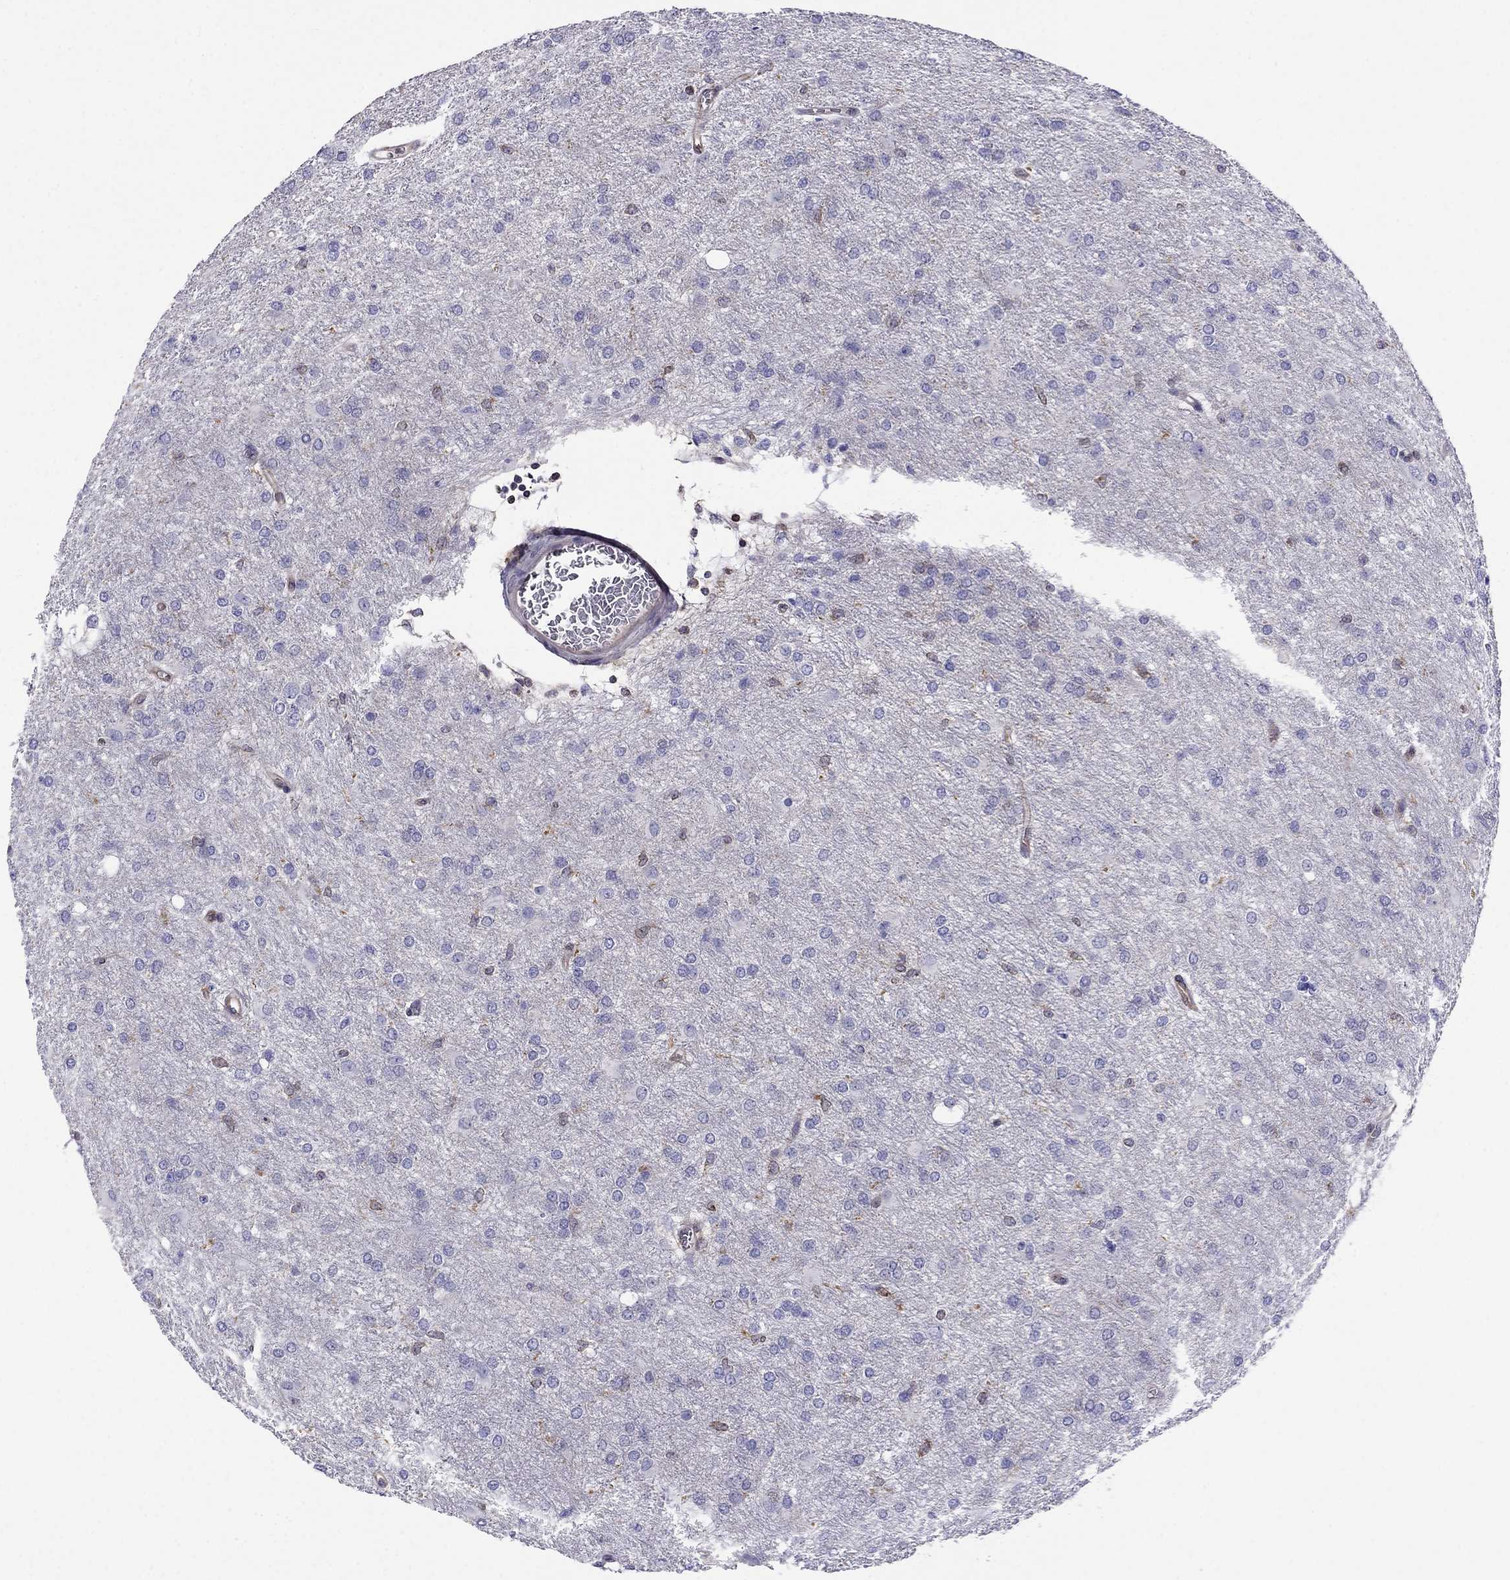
{"staining": {"intensity": "negative", "quantity": "none", "location": "none"}, "tissue": "glioma", "cell_type": "Tumor cells", "image_type": "cancer", "snomed": [{"axis": "morphology", "description": "Glioma, malignant, High grade"}, {"axis": "topography", "description": "Brain"}], "caption": "There is no significant positivity in tumor cells of malignant glioma (high-grade).", "gene": "GNAL", "patient": {"sex": "male", "age": 68}}